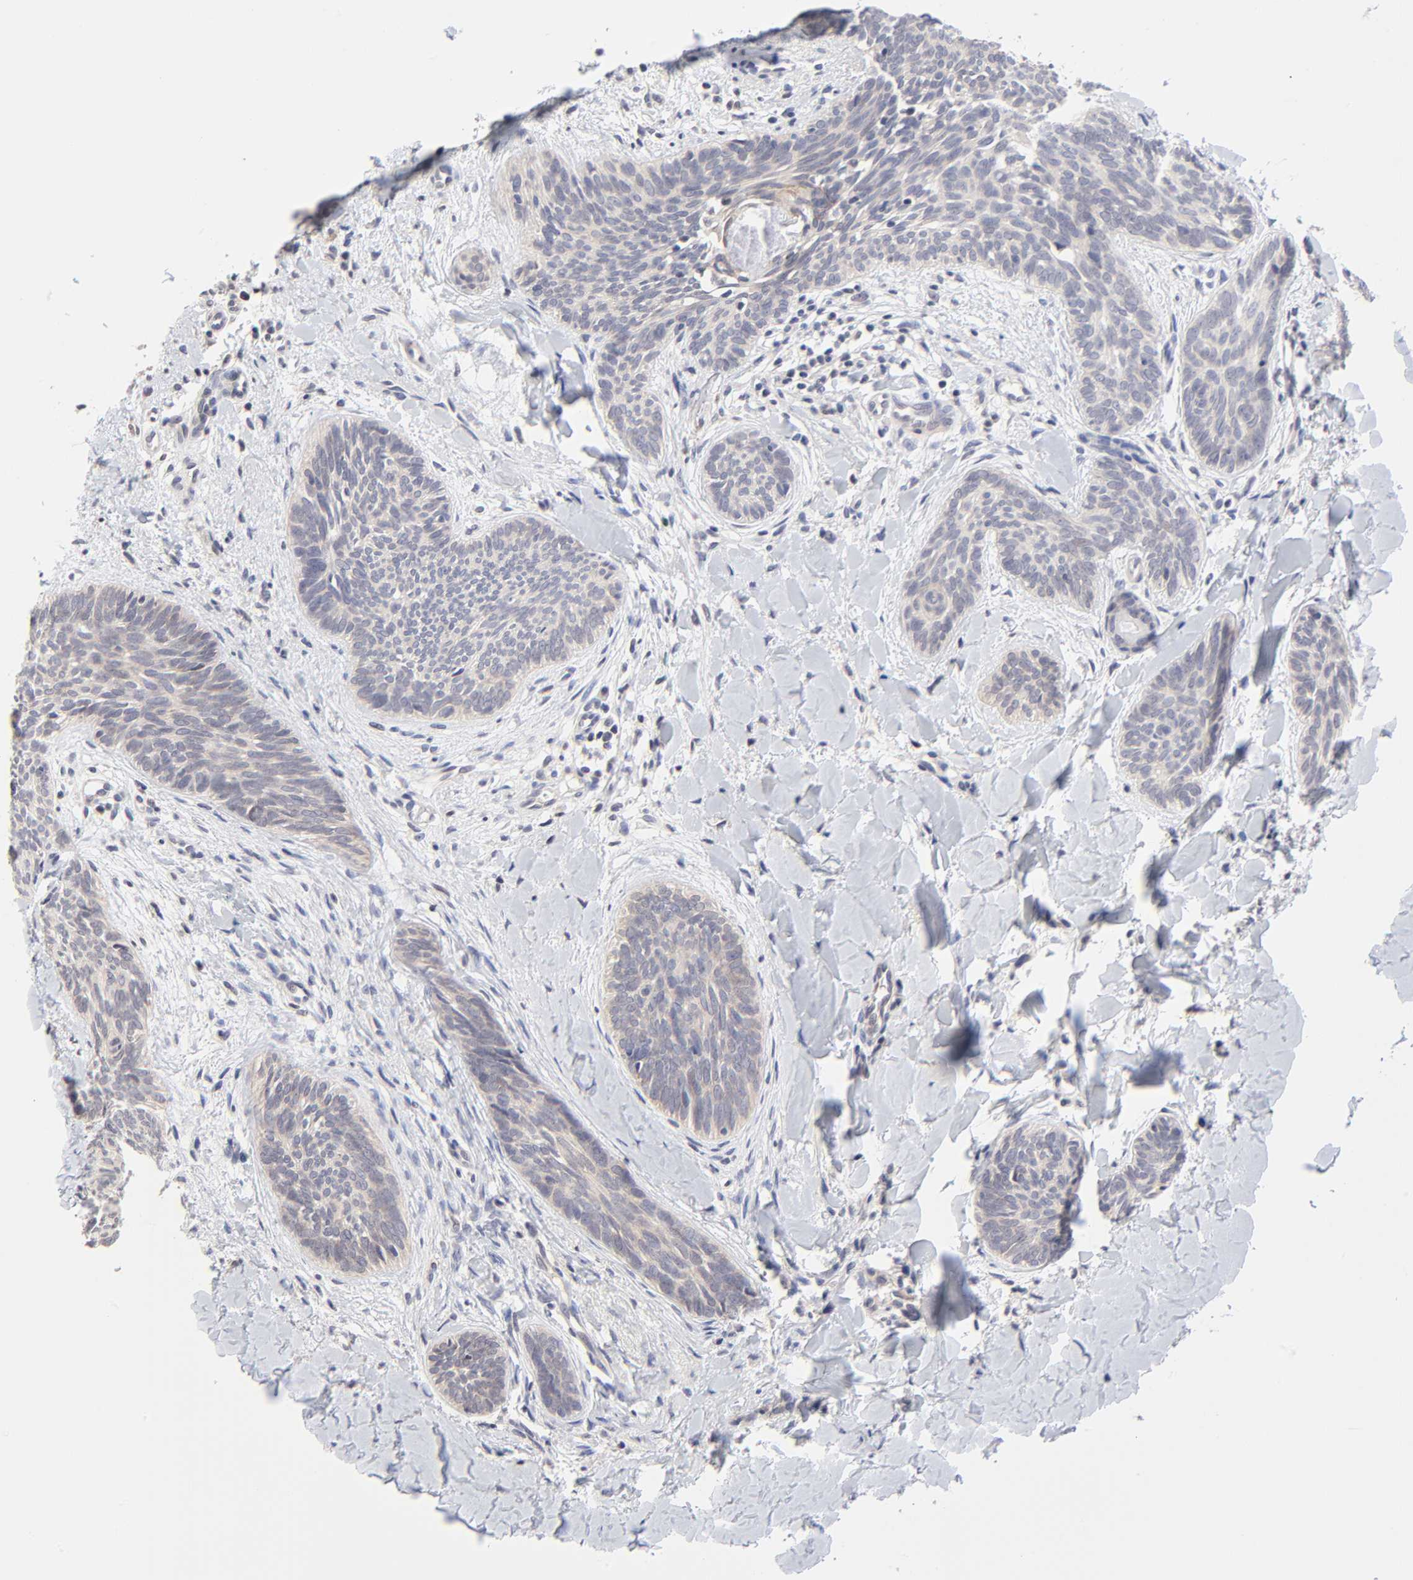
{"staining": {"intensity": "weak", "quantity": ">75%", "location": "cytoplasmic/membranous"}, "tissue": "skin cancer", "cell_type": "Tumor cells", "image_type": "cancer", "snomed": [{"axis": "morphology", "description": "Basal cell carcinoma"}, {"axis": "topography", "description": "Skin"}], "caption": "An image of human basal cell carcinoma (skin) stained for a protein exhibits weak cytoplasmic/membranous brown staining in tumor cells.", "gene": "FBXO8", "patient": {"sex": "female", "age": 81}}